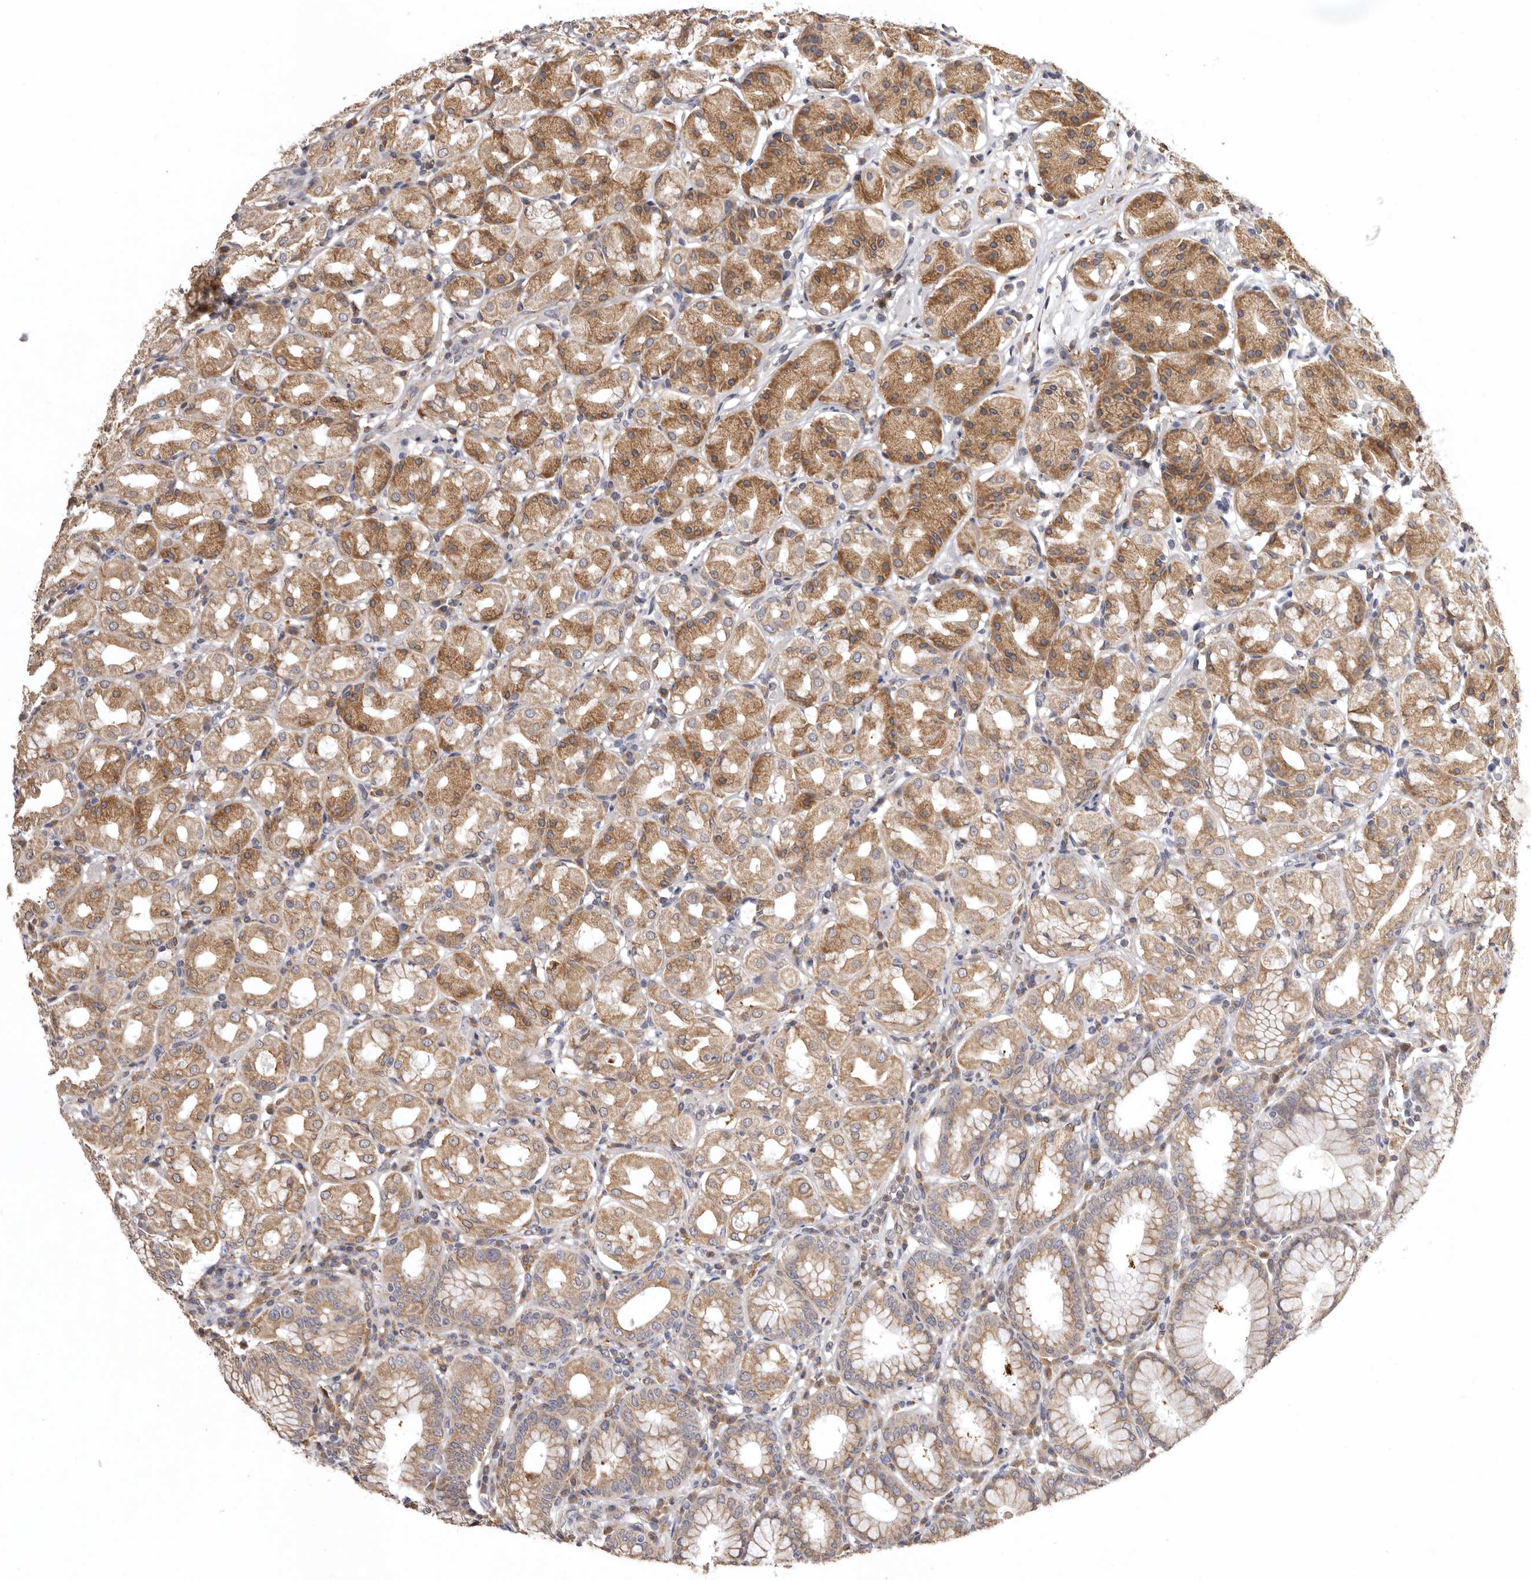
{"staining": {"intensity": "moderate", "quantity": ">75%", "location": "cytoplasmic/membranous"}, "tissue": "stomach", "cell_type": "Glandular cells", "image_type": "normal", "snomed": [{"axis": "morphology", "description": "Normal tissue, NOS"}, {"axis": "topography", "description": "Stomach"}, {"axis": "topography", "description": "Stomach, lower"}], "caption": "Approximately >75% of glandular cells in normal stomach display moderate cytoplasmic/membranous protein positivity as visualized by brown immunohistochemical staining.", "gene": "INKA2", "patient": {"sex": "female", "age": 56}}